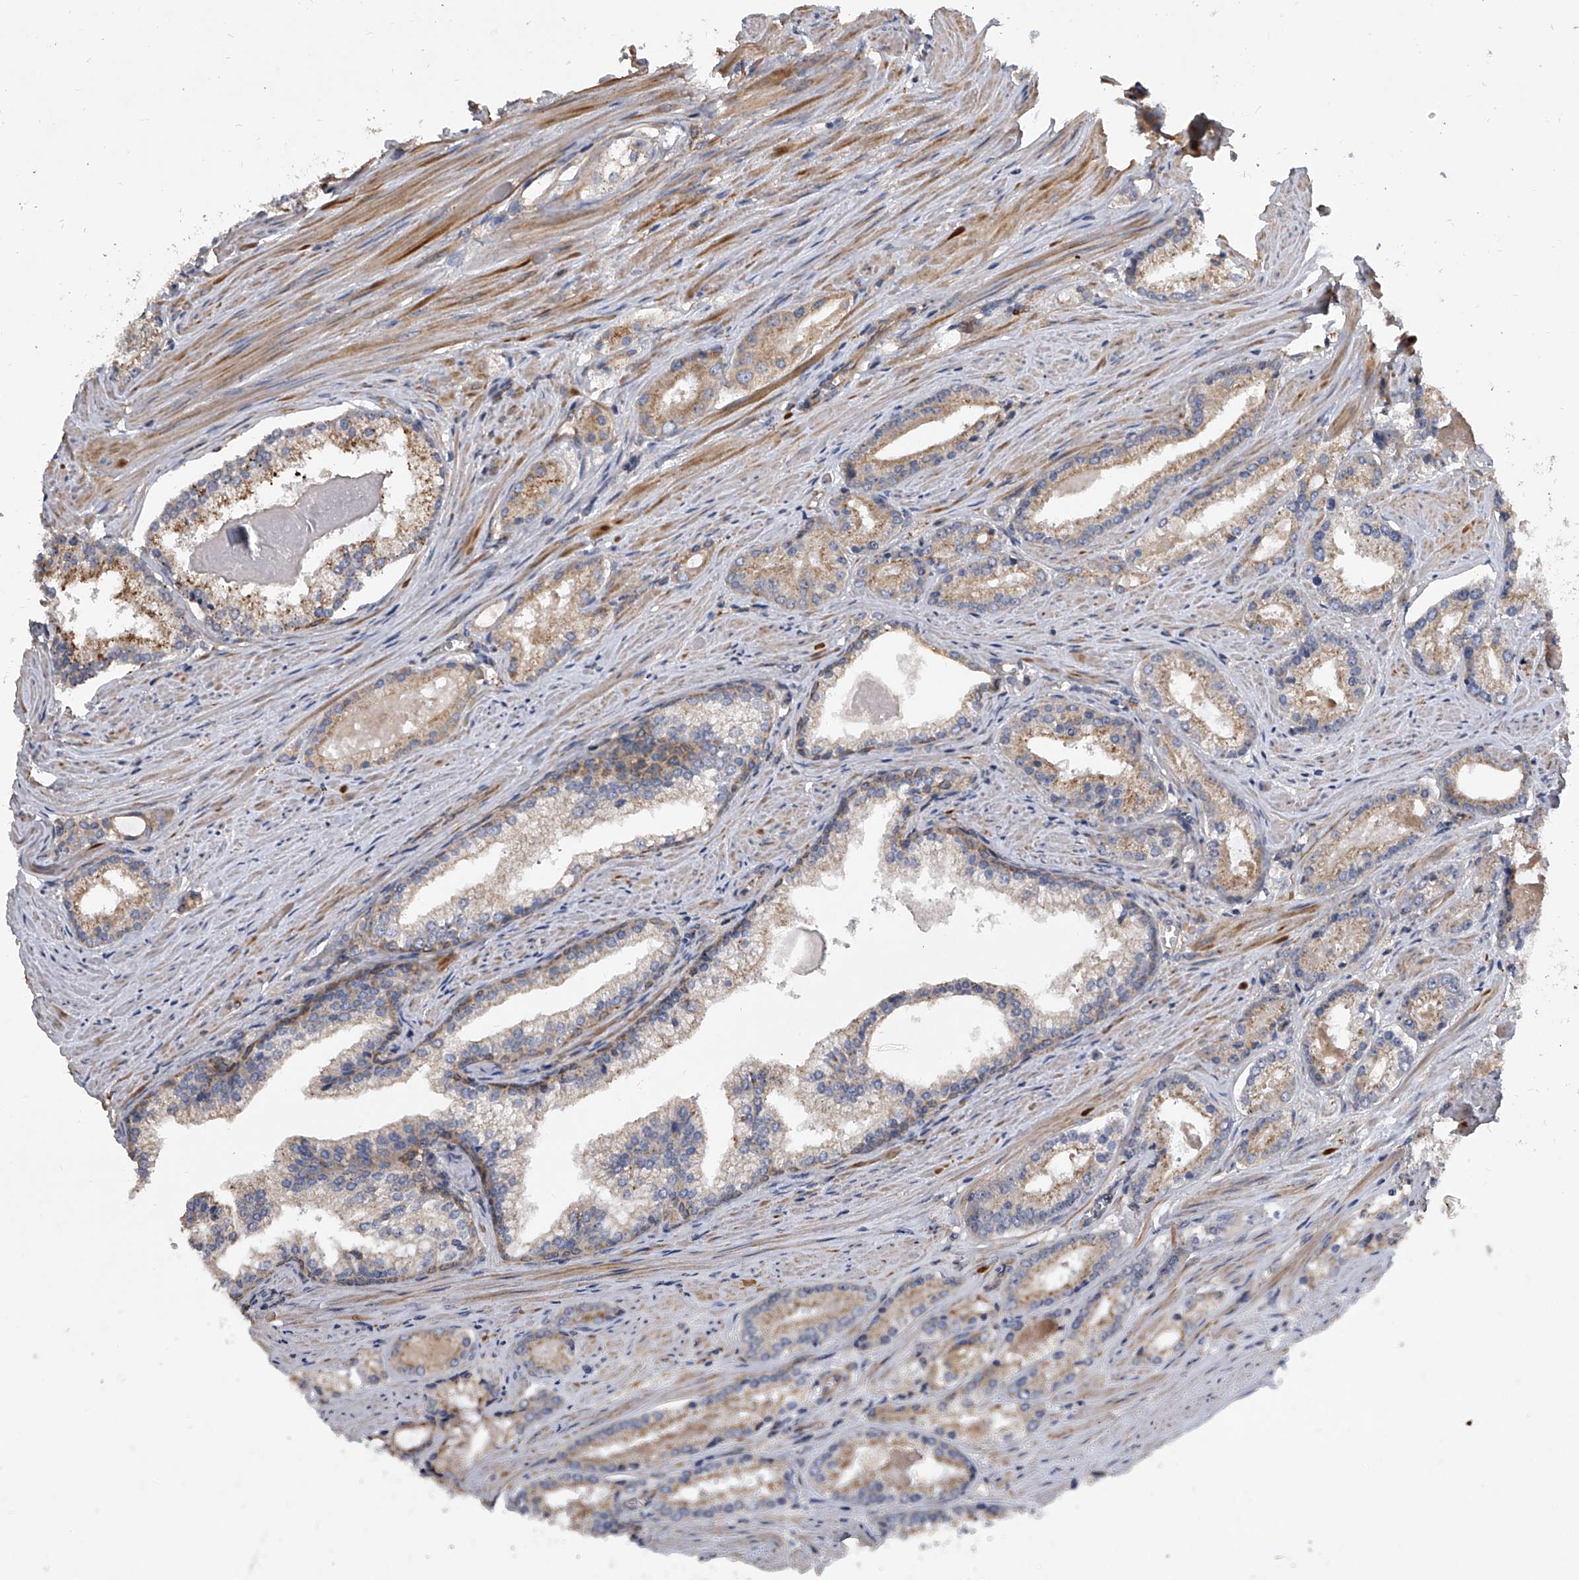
{"staining": {"intensity": "weak", "quantity": "<25%", "location": "cytoplasmic/membranous"}, "tissue": "prostate cancer", "cell_type": "Tumor cells", "image_type": "cancer", "snomed": [{"axis": "morphology", "description": "Adenocarcinoma, Low grade"}, {"axis": "topography", "description": "Prostate"}], "caption": "Immunohistochemistry of human adenocarcinoma (low-grade) (prostate) shows no staining in tumor cells. (Immunohistochemistry (ihc), brightfield microscopy, high magnification).", "gene": "EXOC4", "patient": {"sex": "male", "age": 54}}